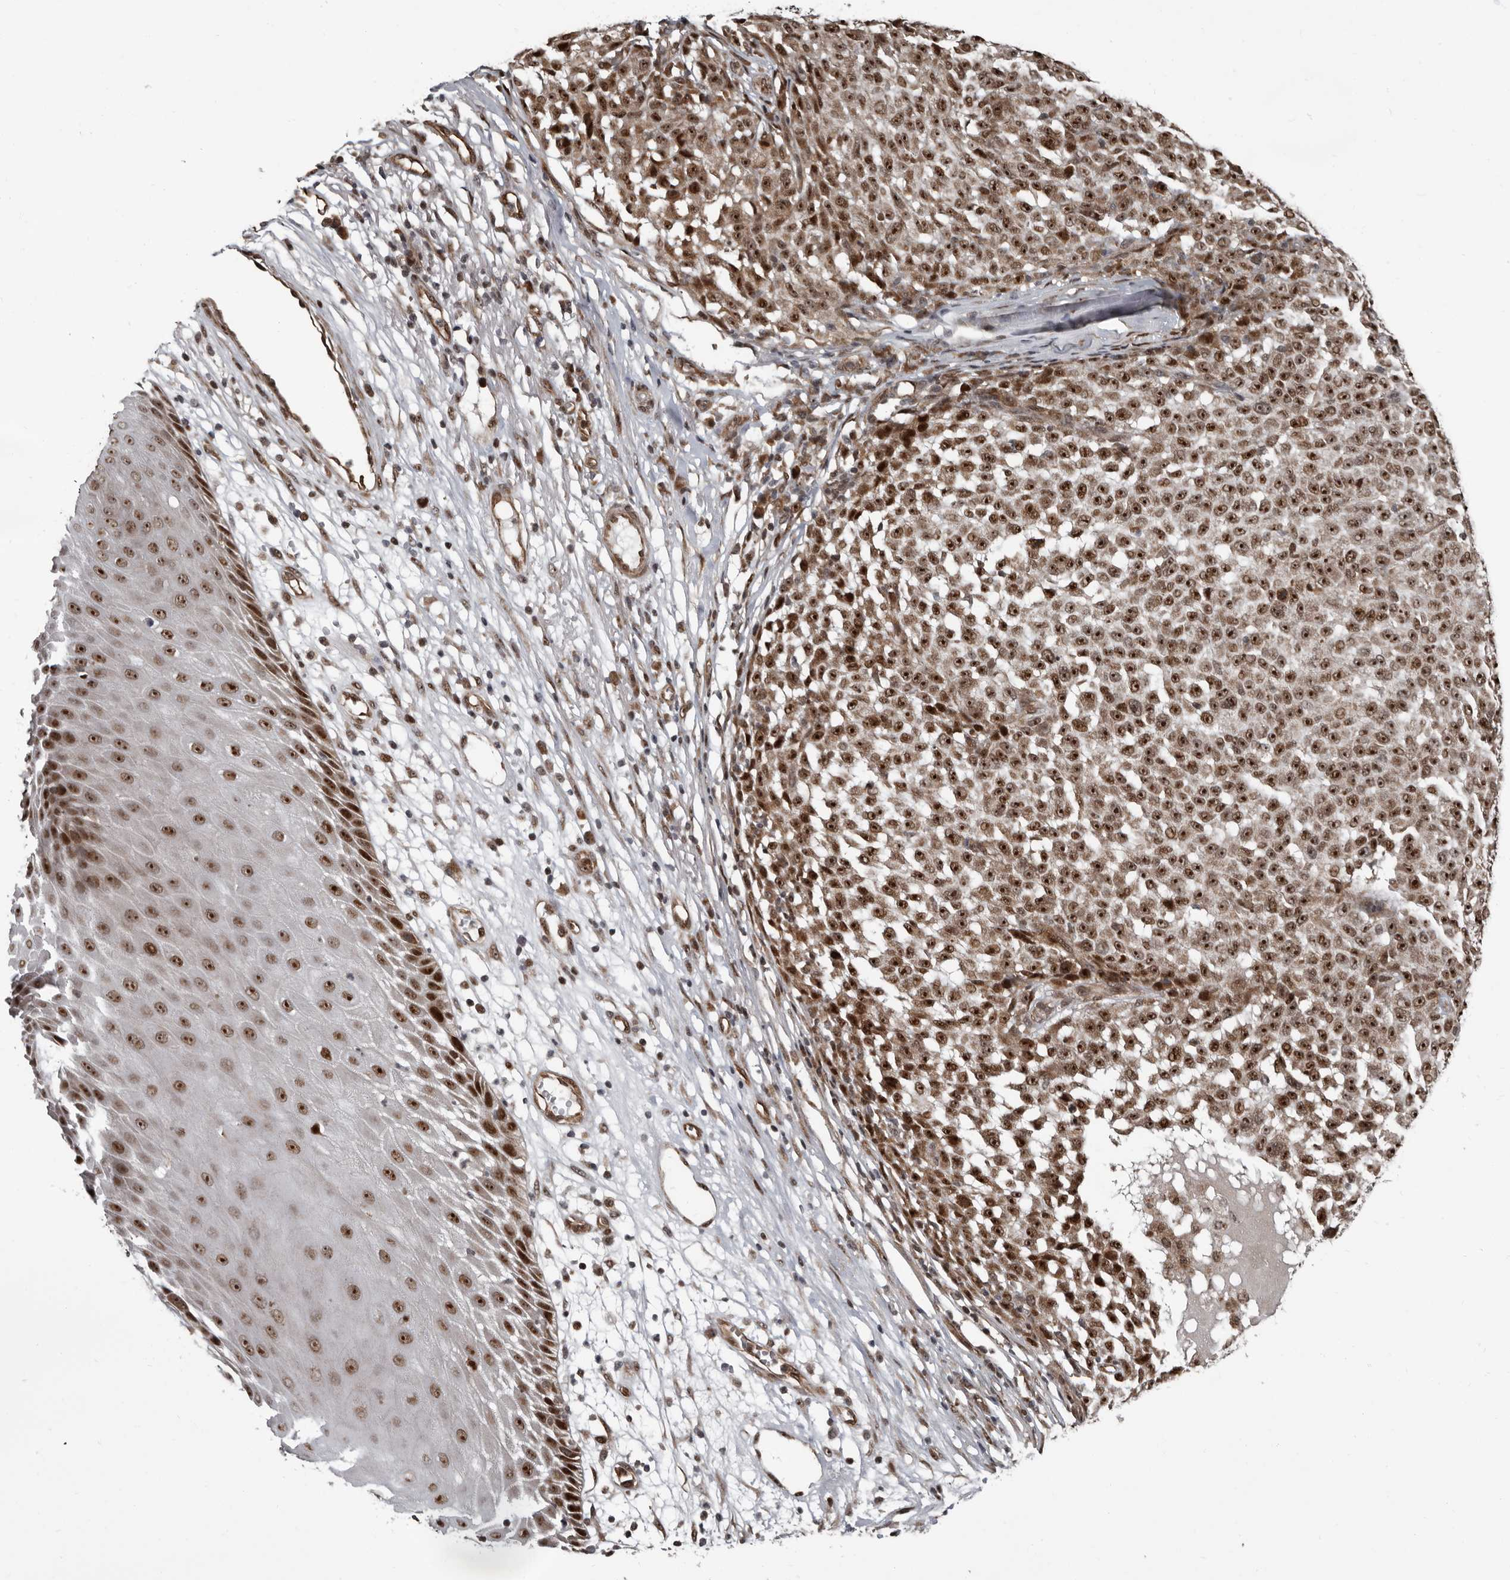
{"staining": {"intensity": "strong", "quantity": ">75%", "location": "cytoplasmic/membranous,nuclear"}, "tissue": "melanoma", "cell_type": "Tumor cells", "image_type": "cancer", "snomed": [{"axis": "morphology", "description": "Malignant melanoma, NOS"}, {"axis": "topography", "description": "Skin"}], "caption": "Strong cytoplasmic/membranous and nuclear positivity is present in approximately >75% of tumor cells in malignant melanoma.", "gene": "CHD1L", "patient": {"sex": "female", "age": 82}}